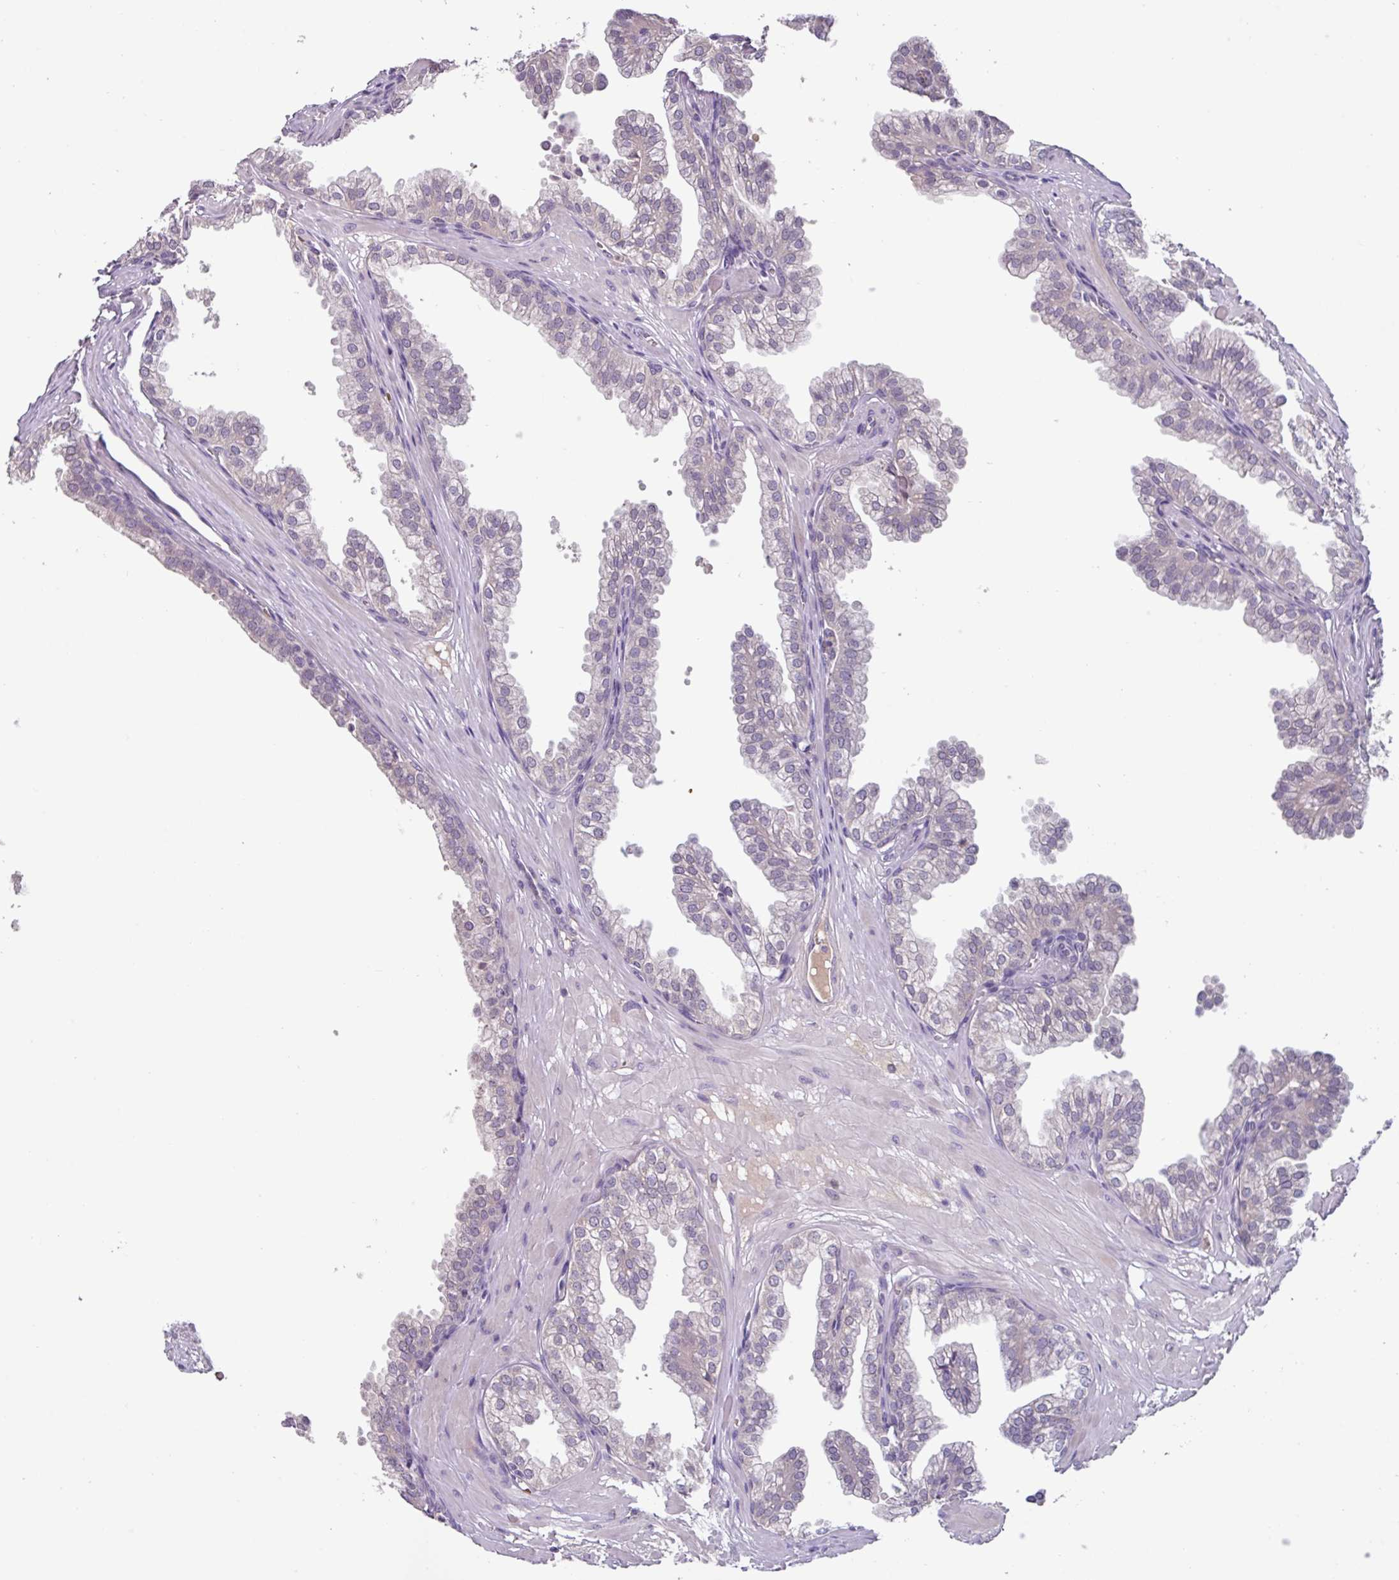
{"staining": {"intensity": "negative", "quantity": "none", "location": "none"}, "tissue": "prostate", "cell_type": "Glandular cells", "image_type": "normal", "snomed": [{"axis": "morphology", "description": "Normal tissue, NOS"}, {"axis": "topography", "description": "Prostate"}, {"axis": "topography", "description": "Peripheral nerve tissue"}], "caption": "The IHC image has no significant staining in glandular cells of prostate. The staining is performed using DAB brown chromogen with nuclei counter-stained in using hematoxylin.", "gene": "SLC5A10", "patient": {"sex": "male", "age": 55}}